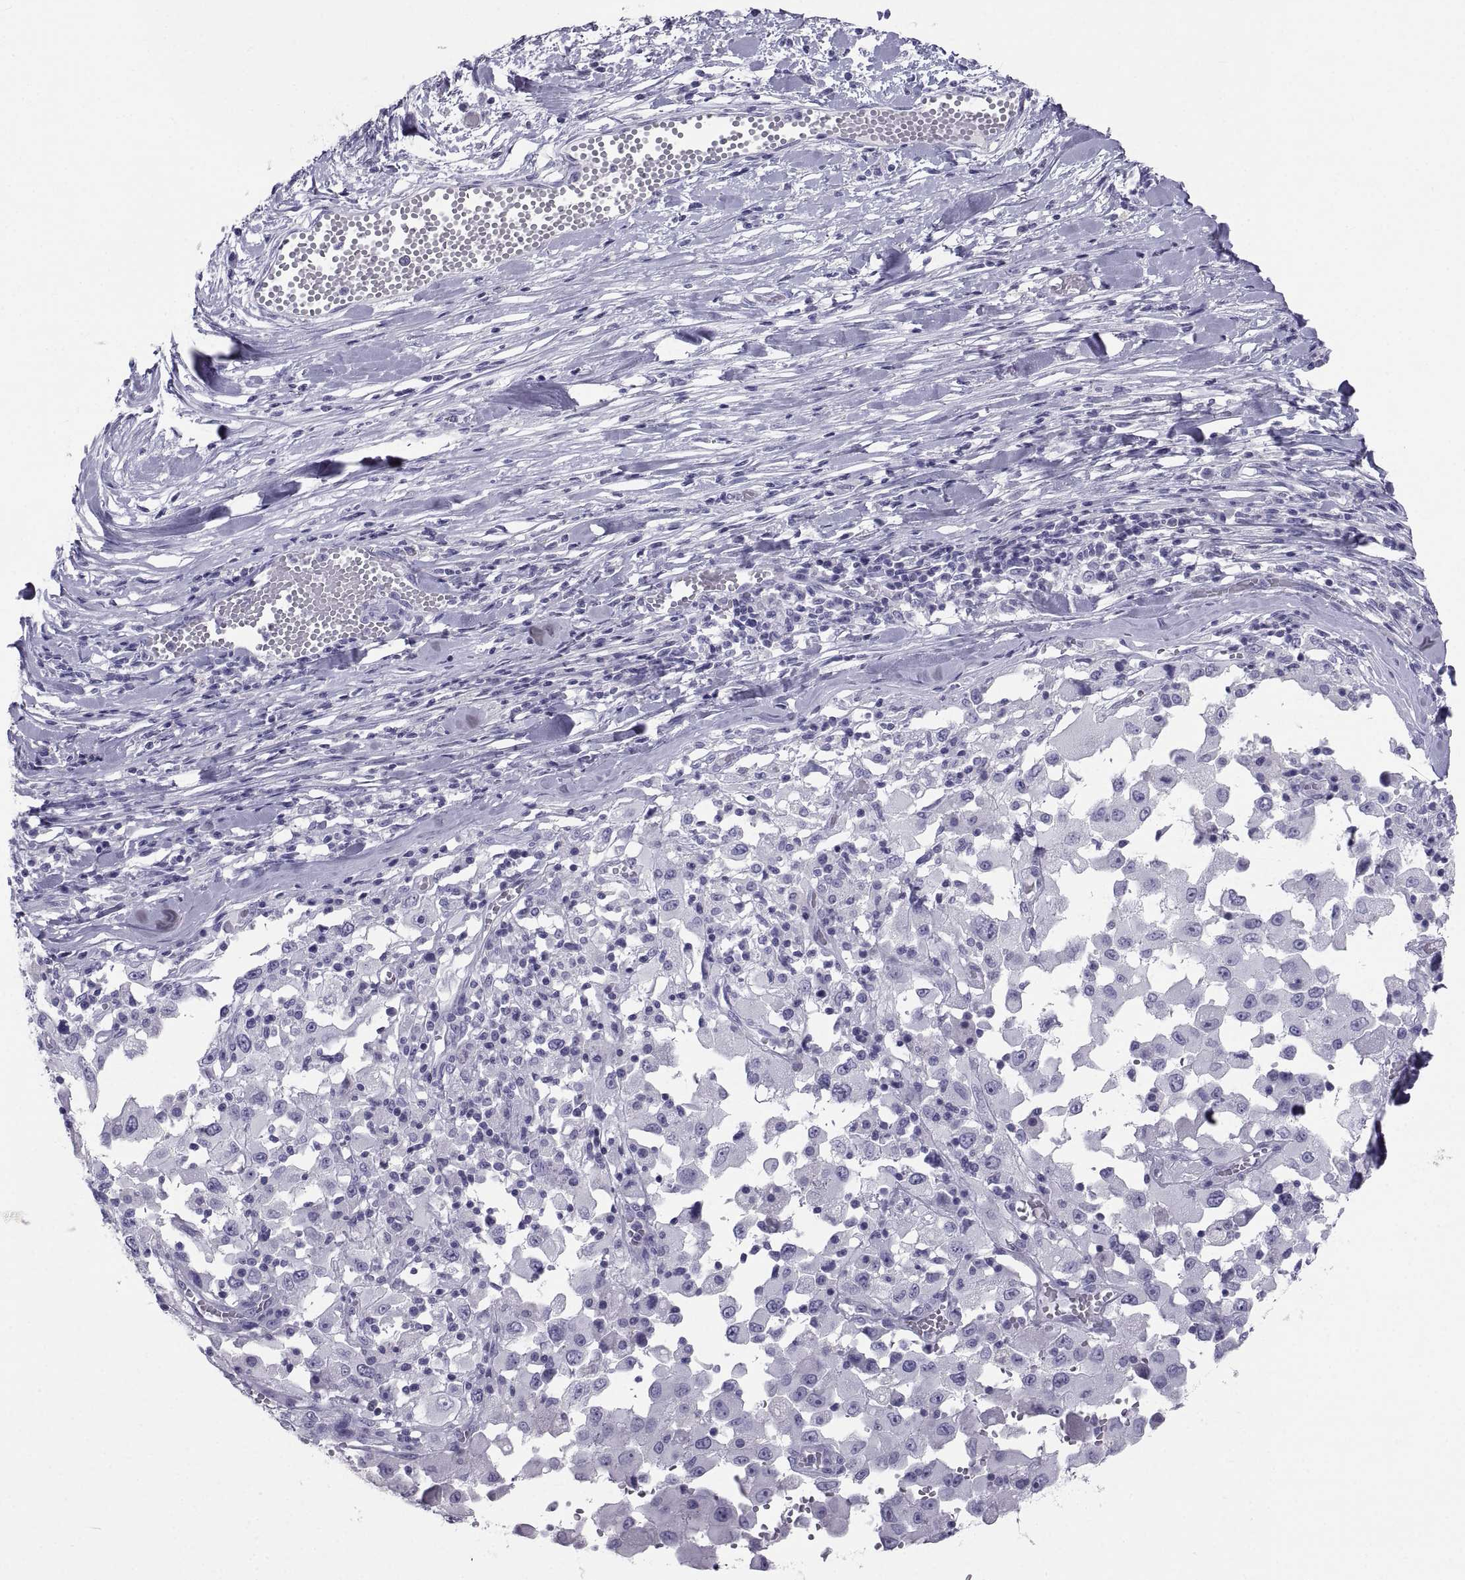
{"staining": {"intensity": "negative", "quantity": "none", "location": "none"}, "tissue": "melanoma", "cell_type": "Tumor cells", "image_type": "cancer", "snomed": [{"axis": "morphology", "description": "Malignant melanoma, Metastatic site"}, {"axis": "topography", "description": "Lymph node"}], "caption": "This is a photomicrograph of immunohistochemistry (IHC) staining of malignant melanoma (metastatic site), which shows no positivity in tumor cells.", "gene": "PCSK1N", "patient": {"sex": "male", "age": 50}}